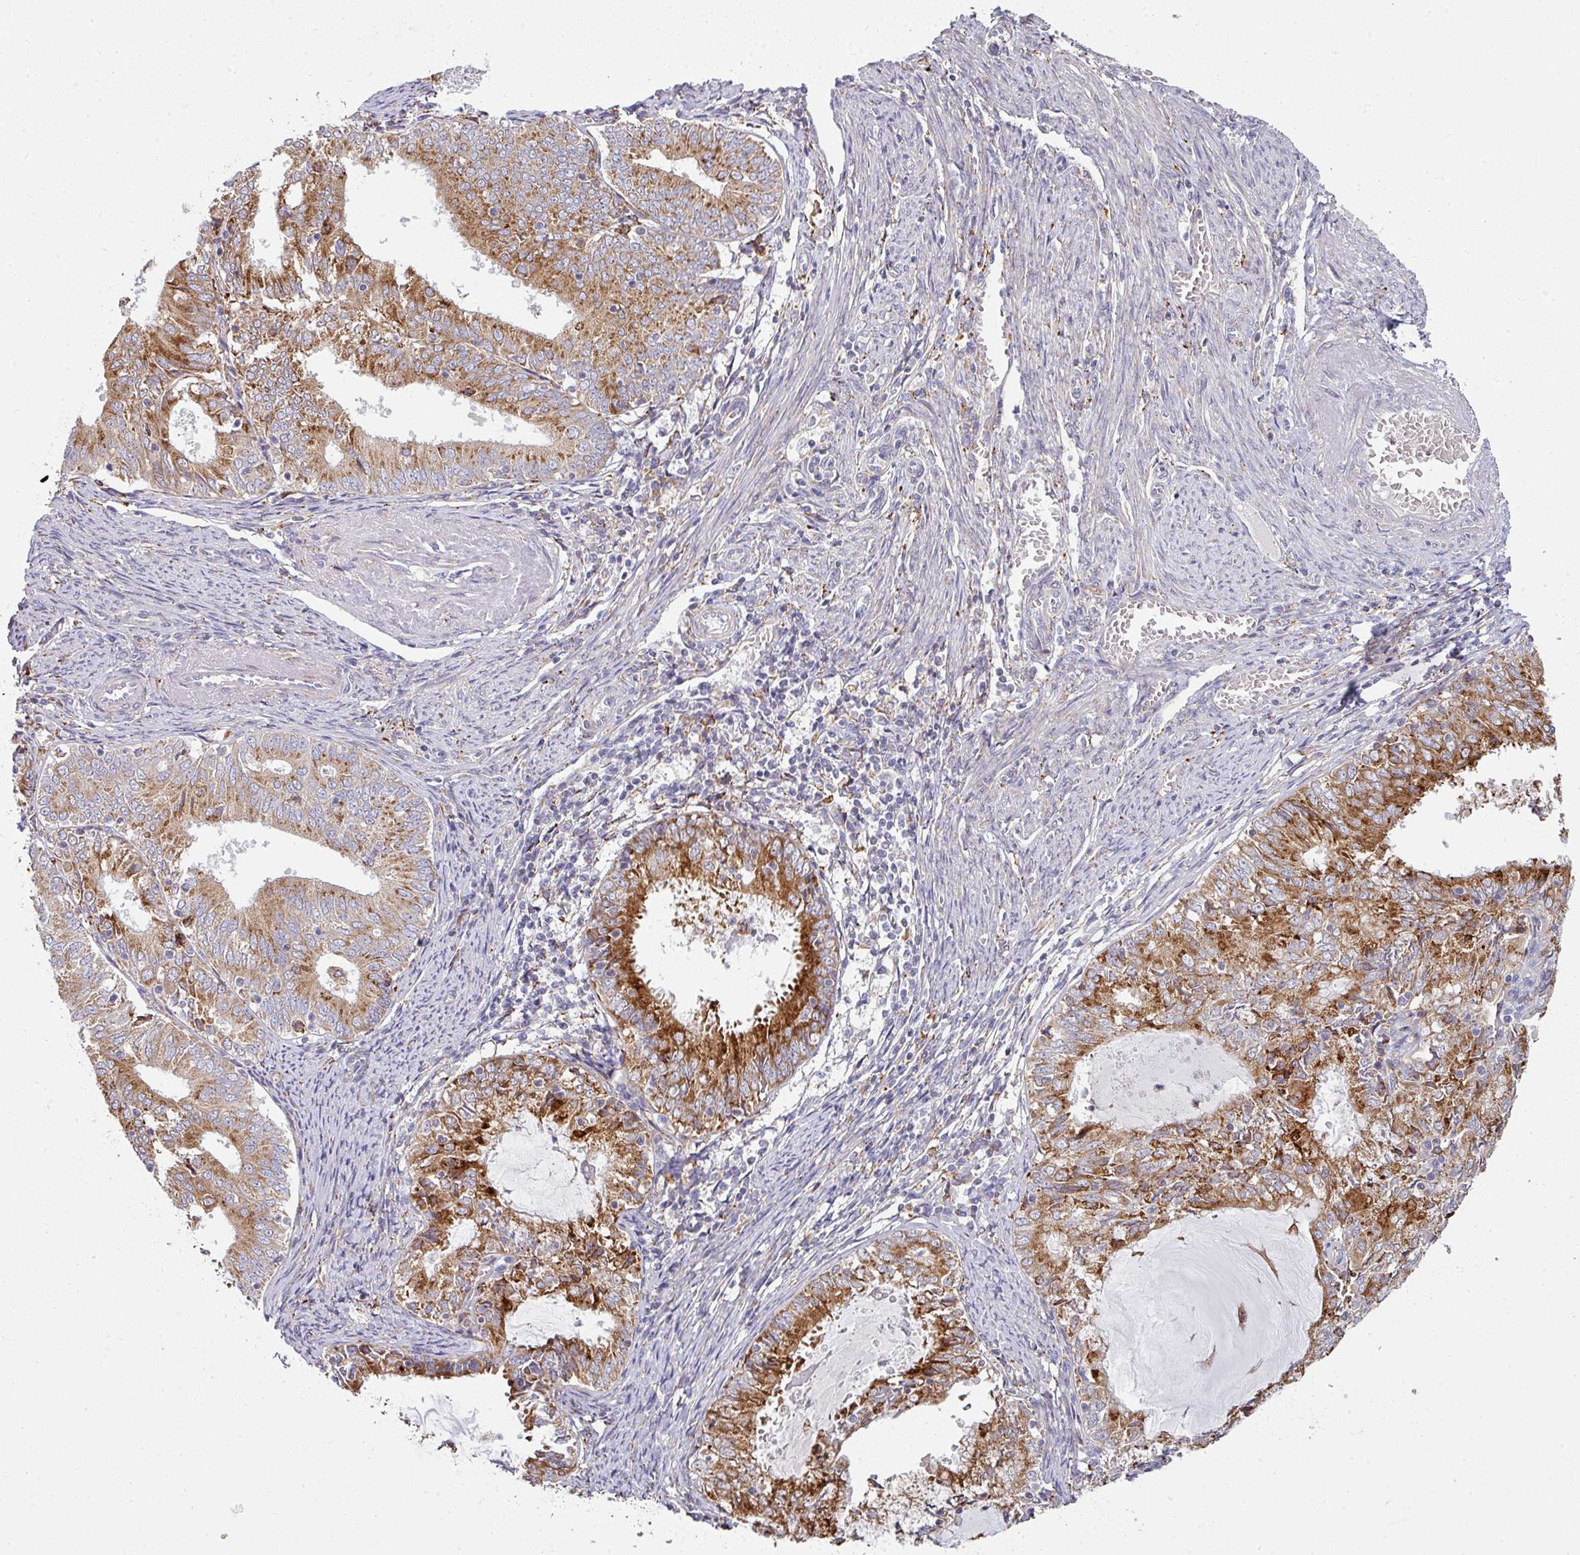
{"staining": {"intensity": "strong", "quantity": ">75%", "location": "cytoplasmic/membranous"}, "tissue": "endometrial cancer", "cell_type": "Tumor cells", "image_type": "cancer", "snomed": [{"axis": "morphology", "description": "Adenocarcinoma, NOS"}, {"axis": "topography", "description": "Endometrium"}], "caption": "Protein staining displays strong cytoplasmic/membranous expression in about >75% of tumor cells in endometrial cancer.", "gene": "ZNF268", "patient": {"sex": "female", "age": 57}}